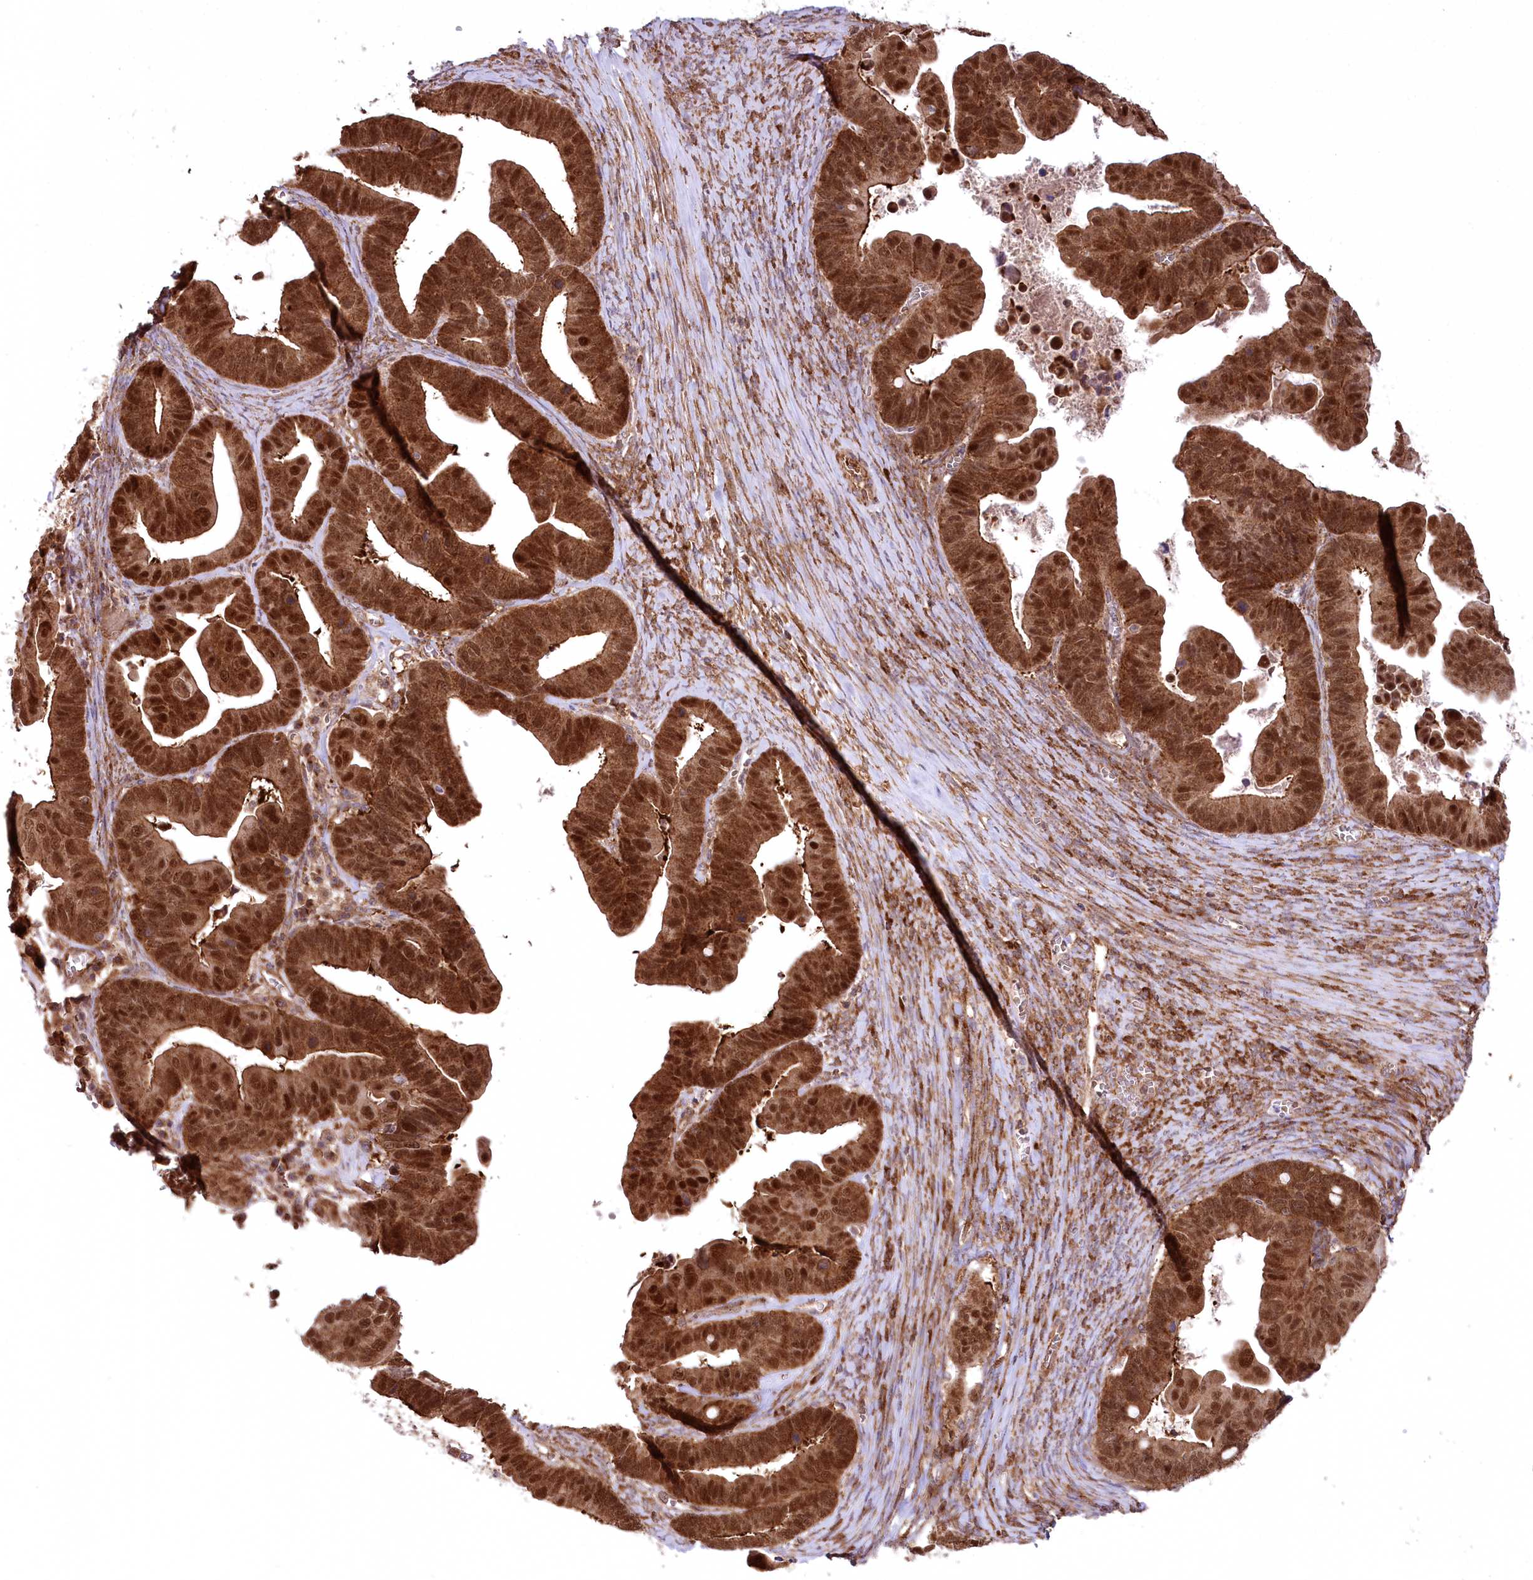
{"staining": {"intensity": "strong", "quantity": ">75%", "location": "cytoplasmic/membranous,nuclear"}, "tissue": "ovarian cancer", "cell_type": "Tumor cells", "image_type": "cancer", "snomed": [{"axis": "morphology", "description": "Cystadenocarcinoma, serous, NOS"}, {"axis": "topography", "description": "Ovary"}], "caption": "Tumor cells show high levels of strong cytoplasmic/membranous and nuclear expression in approximately >75% of cells in serous cystadenocarcinoma (ovarian).", "gene": "CCDC91", "patient": {"sex": "female", "age": 56}}